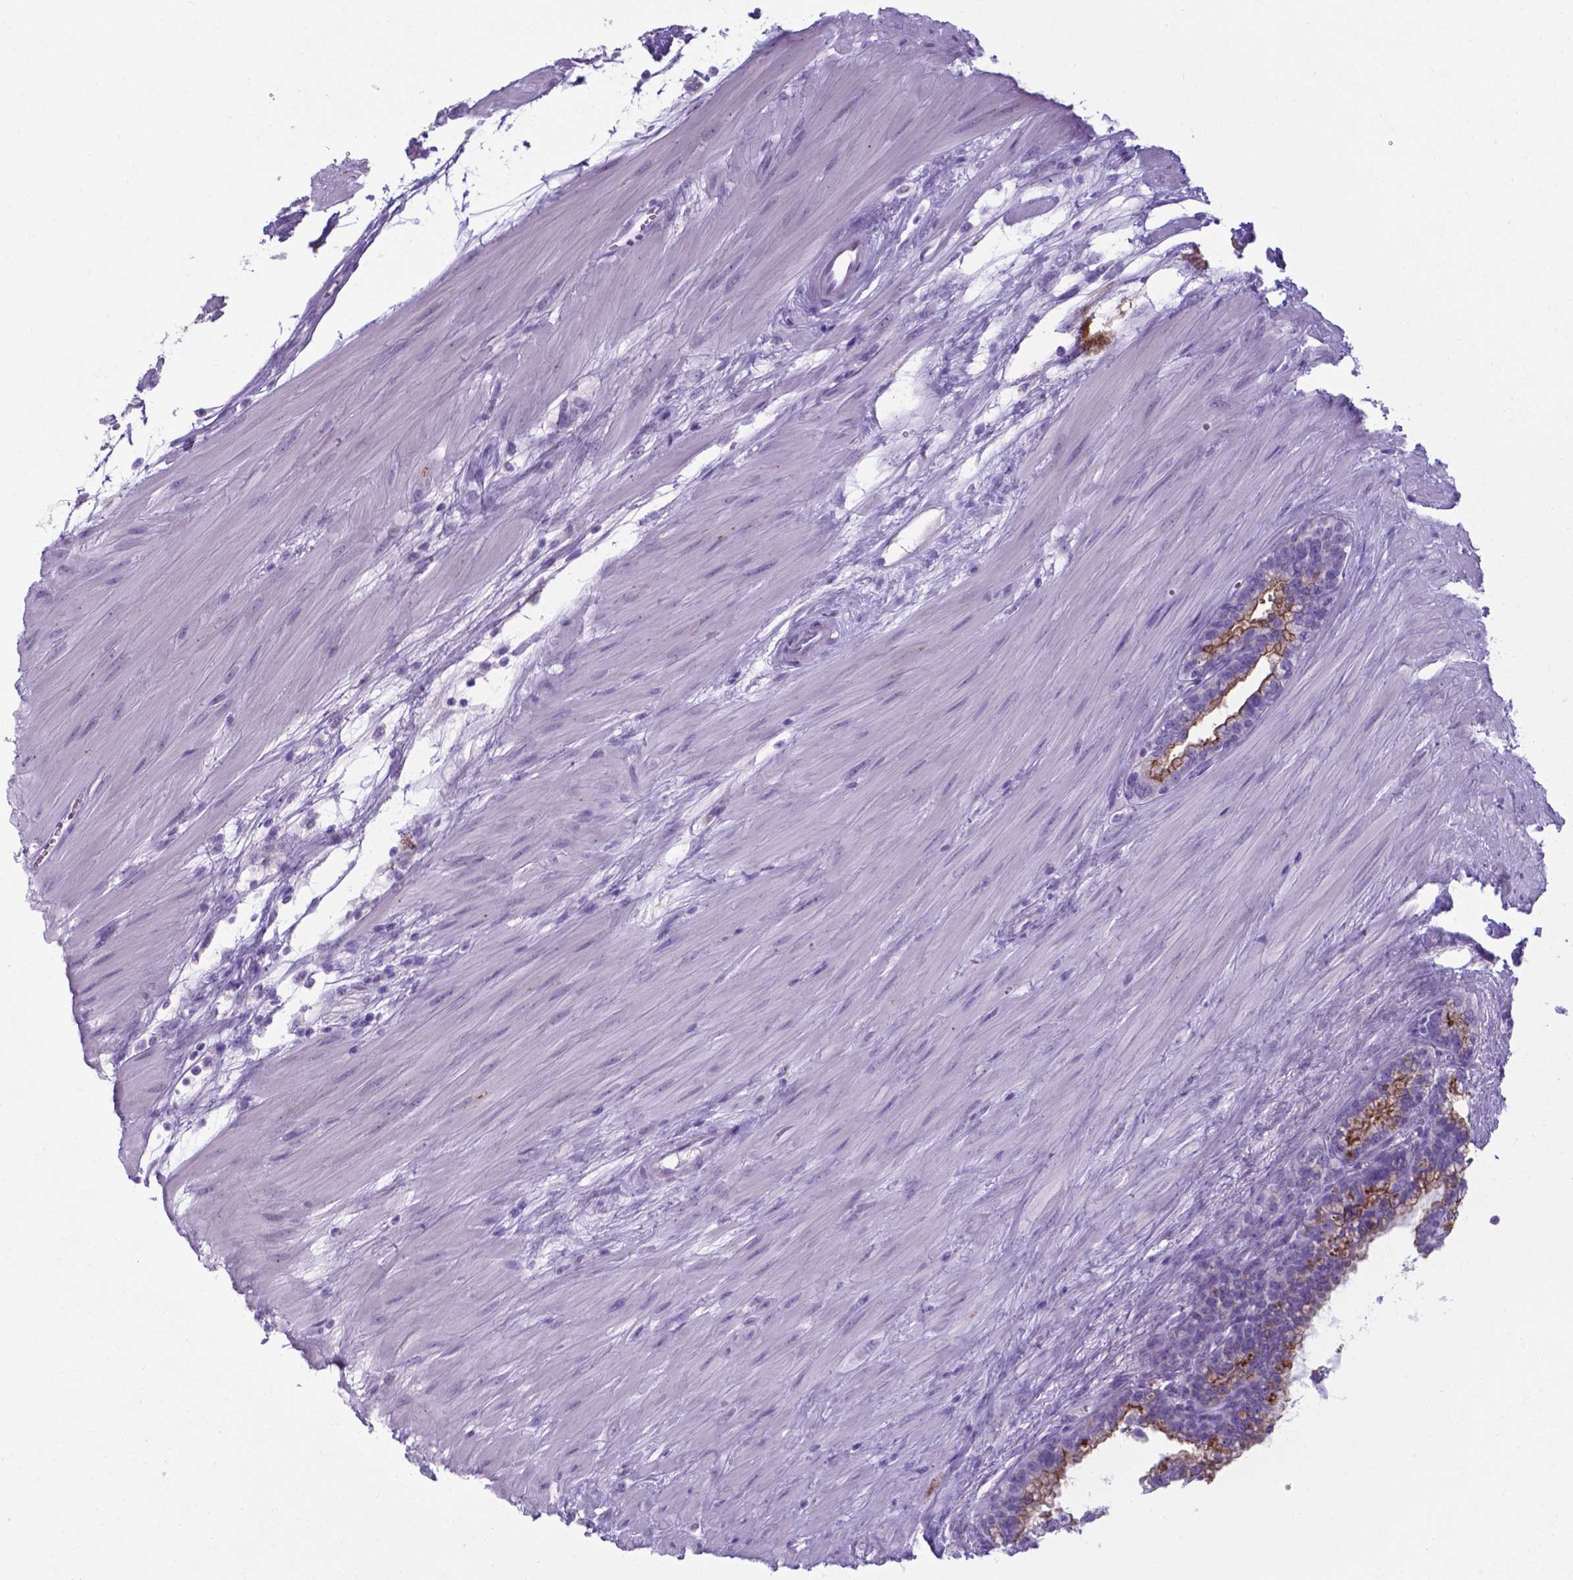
{"staining": {"intensity": "strong", "quantity": ">75%", "location": "cytoplasmic/membranous"}, "tissue": "seminal vesicle", "cell_type": "Glandular cells", "image_type": "normal", "snomed": [{"axis": "morphology", "description": "Normal tissue, NOS"}, {"axis": "morphology", "description": "Urothelial carcinoma, NOS"}, {"axis": "topography", "description": "Urinary bladder"}, {"axis": "topography", "description": "Seminal veicle"}], "caption": "Immunohistochemistry histopathology image of benign seminal vesicle: seminal vesicle stained using immunohistochemistry (IHC) reveals high levels of strong protein expression localized specifically in the cytoplasmic/membranous of glandular cells, appearing as a cytoplasmic/membranous brown color.", "gene": "AP5B1", "patient": {"sex": "male", "age": 76}}